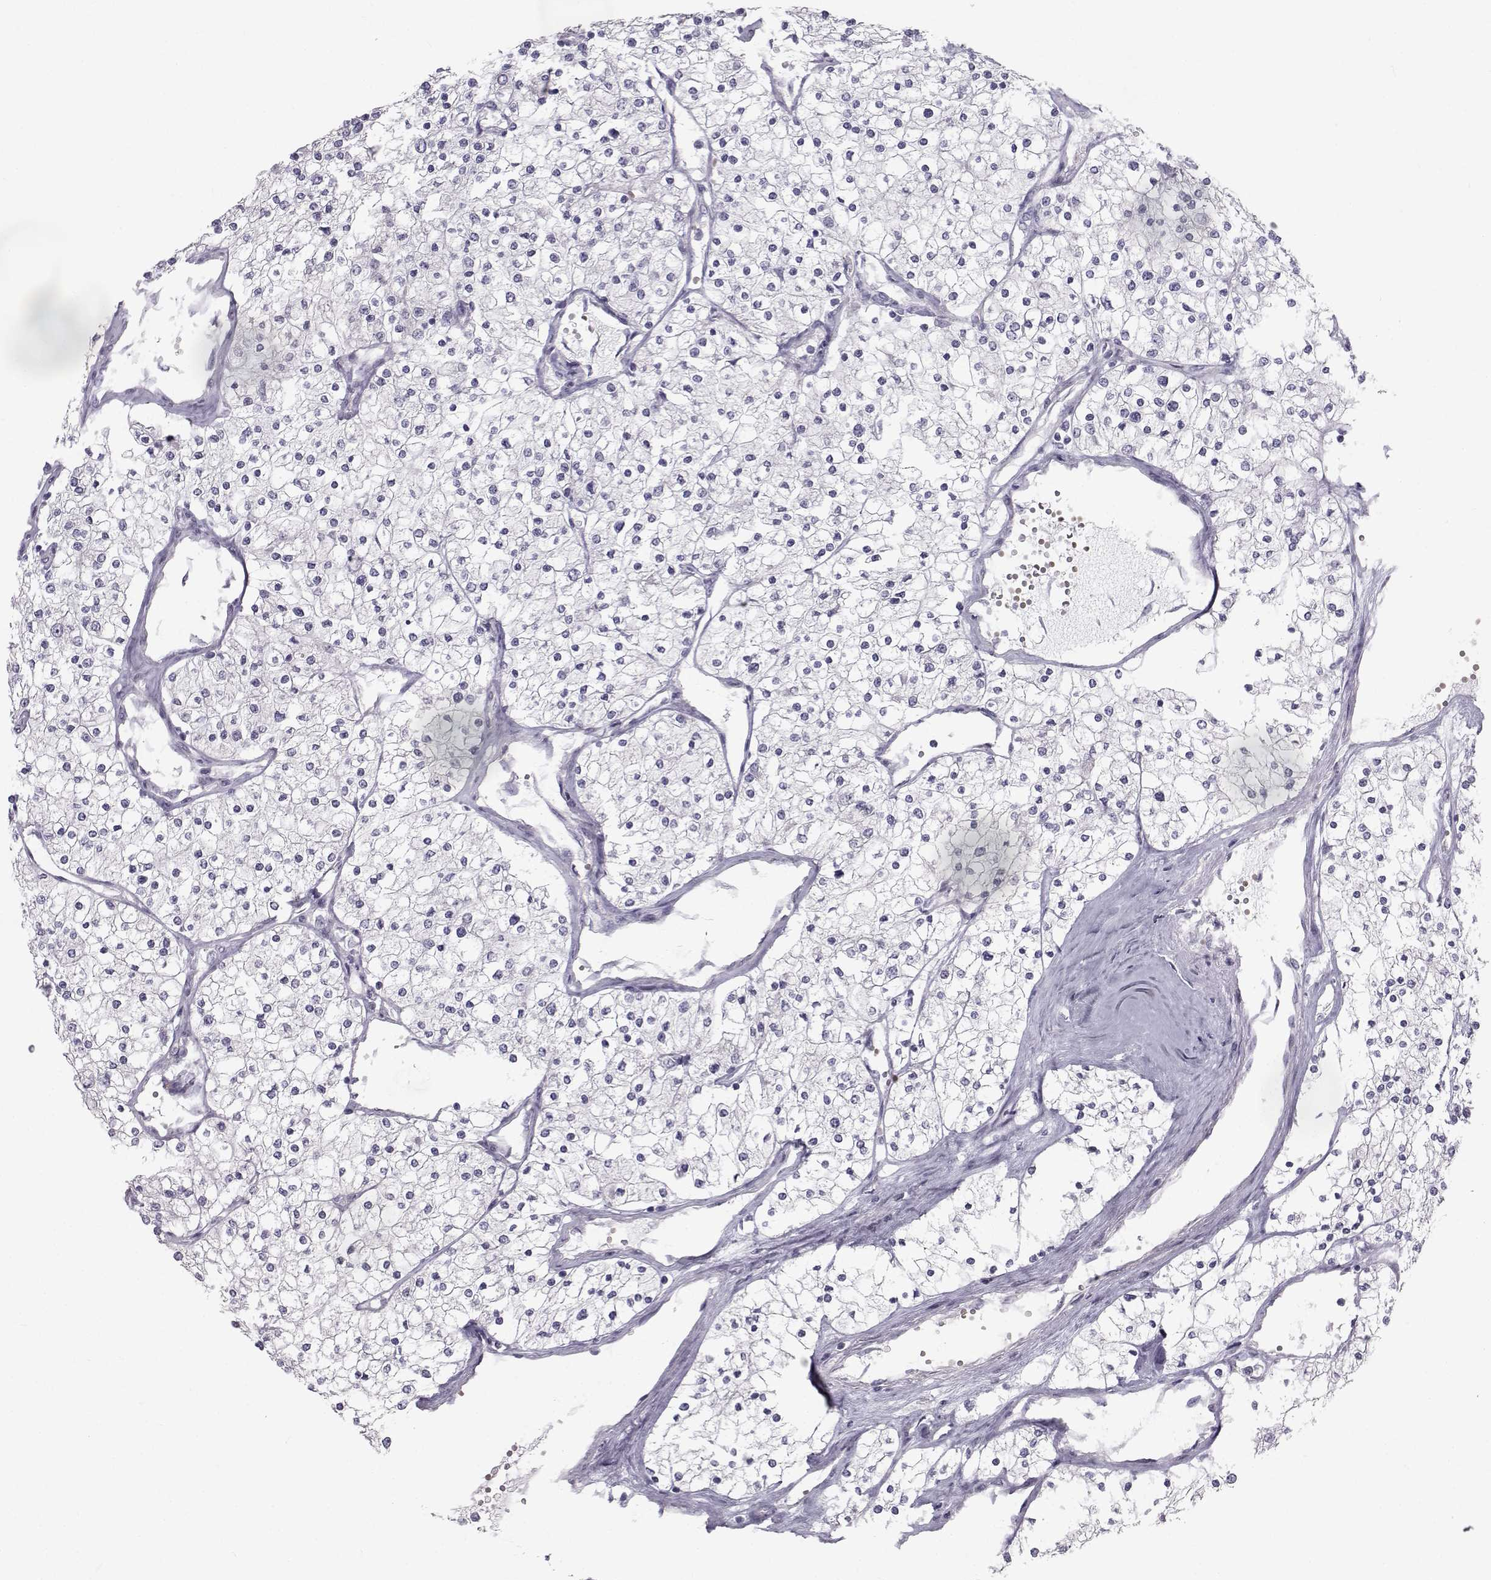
{"staining": {"intensity": "negative", "quantity": "none", "location": "none"}, "tissue": "renal cancer", "cell_type": "Tumor cells", "image_type": "cancer", "snomed": [{"axis": "morphology", "description": "Adenocarcinoma, NOS"}, {"axis": "topography", "description": "Kidney"}], "caption": "High magnification brightfield microscopy of renal adenocarcinoma stained with DAB (3,3'-diaminobenzidine) (brown) and counterstained with hematoxylin (blue): tumor cells show no significant staining.", "gene": "GARIN3", "patient": {"sex": "male", "age": 80}}